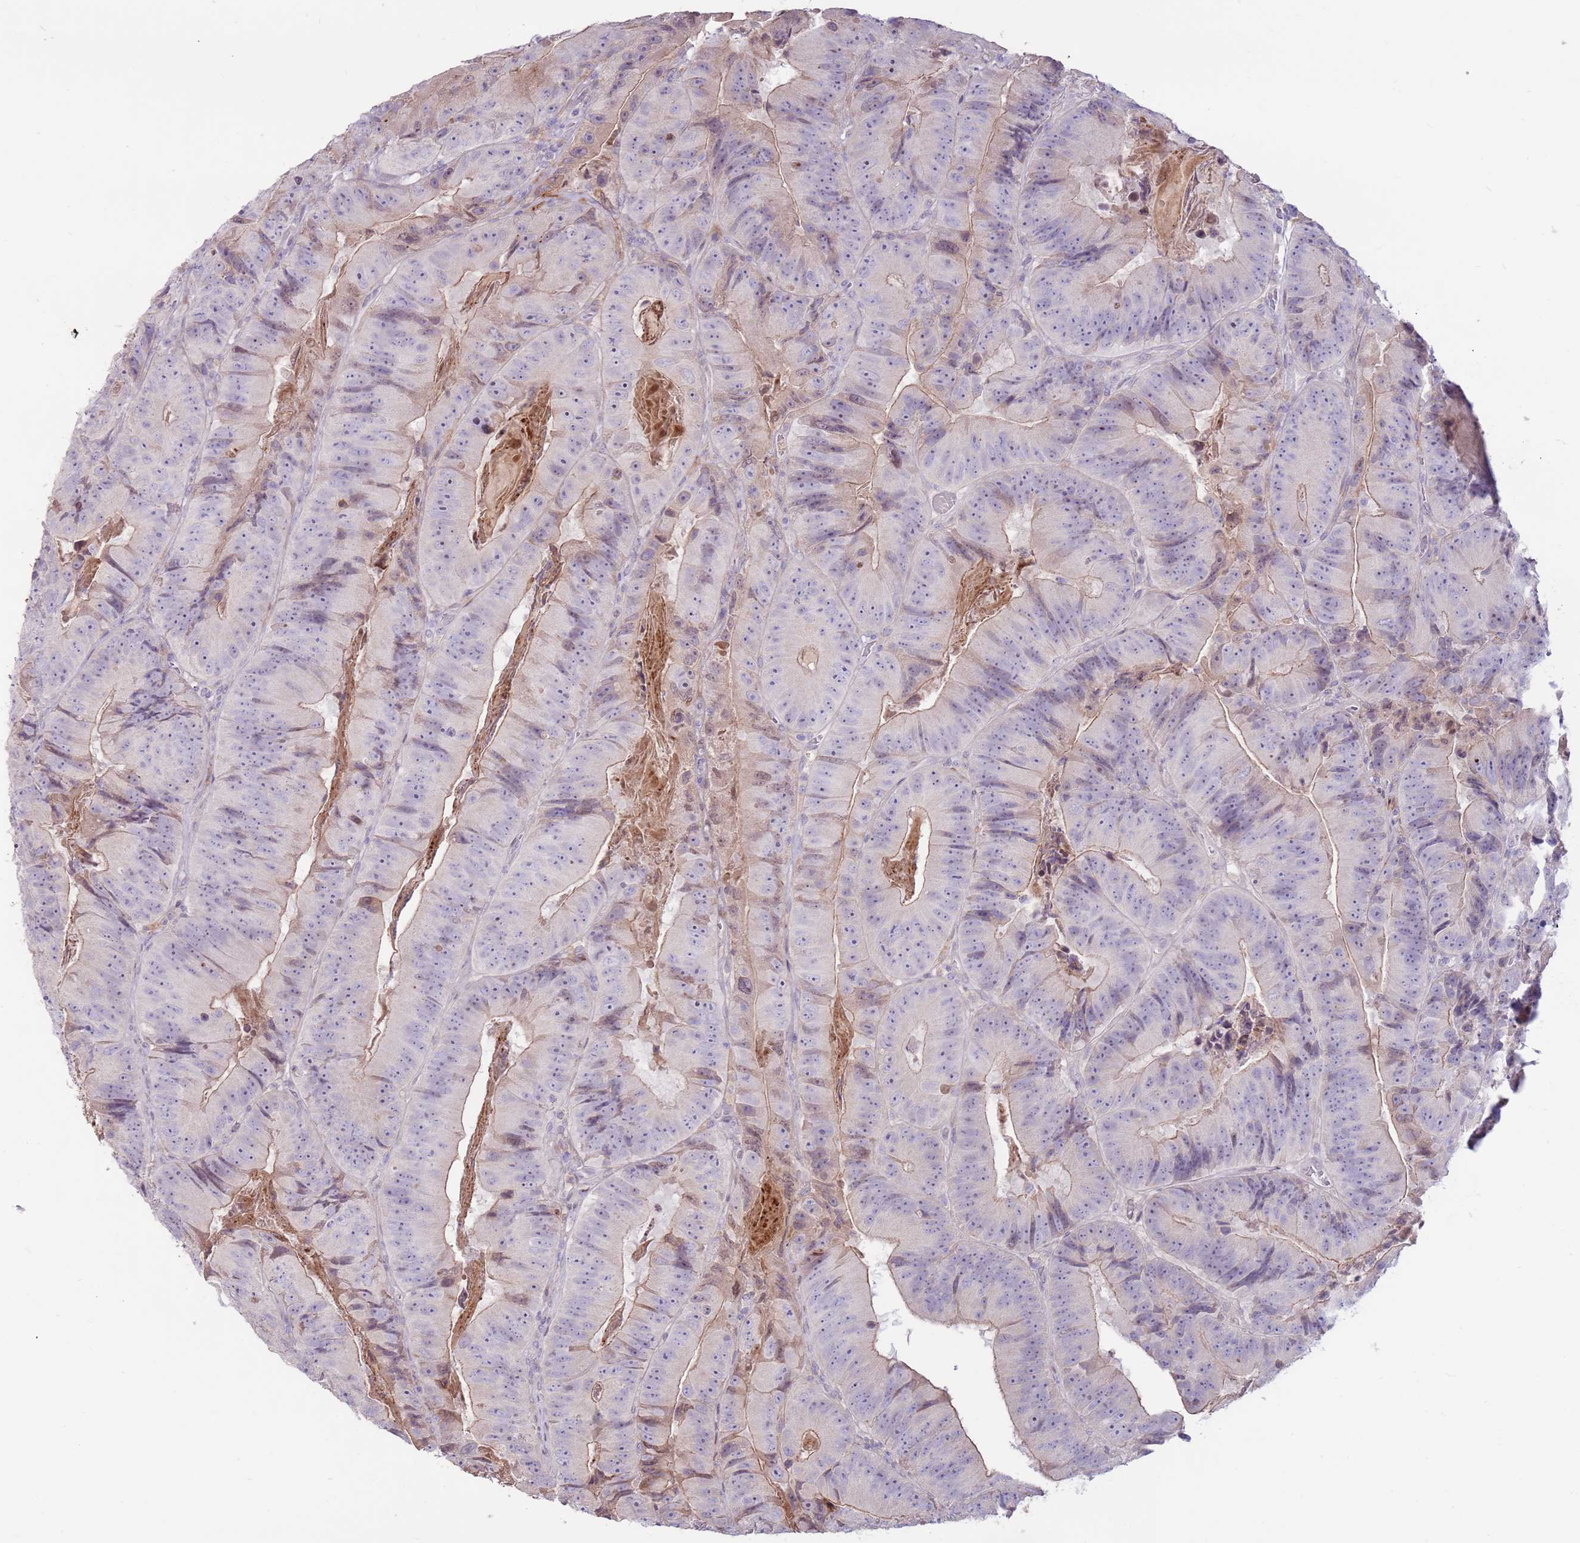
{"staining": {"intensity": "weak", "quantity": "25%-75%", "location": "cytoplasmic/membranous"}, "tissue": "colorectal cancer", "cell_type": "Tumor cells", "image_type": "cancer", "snomed": [{"axis": "morphology", "description": "Adenocarcinoma, NOS"}, {"axis": "topography", "description": "Colon"}], "caption": "Approximately 25%-75% of tumor cells in human colorectal adenocarcinoma demonstrate weak cytoplasmic/membranous protein expression as visualized by brown immunohistochemical staining.", "gene": "LGI4", "patient": {"sex": "female", "age": 86}}